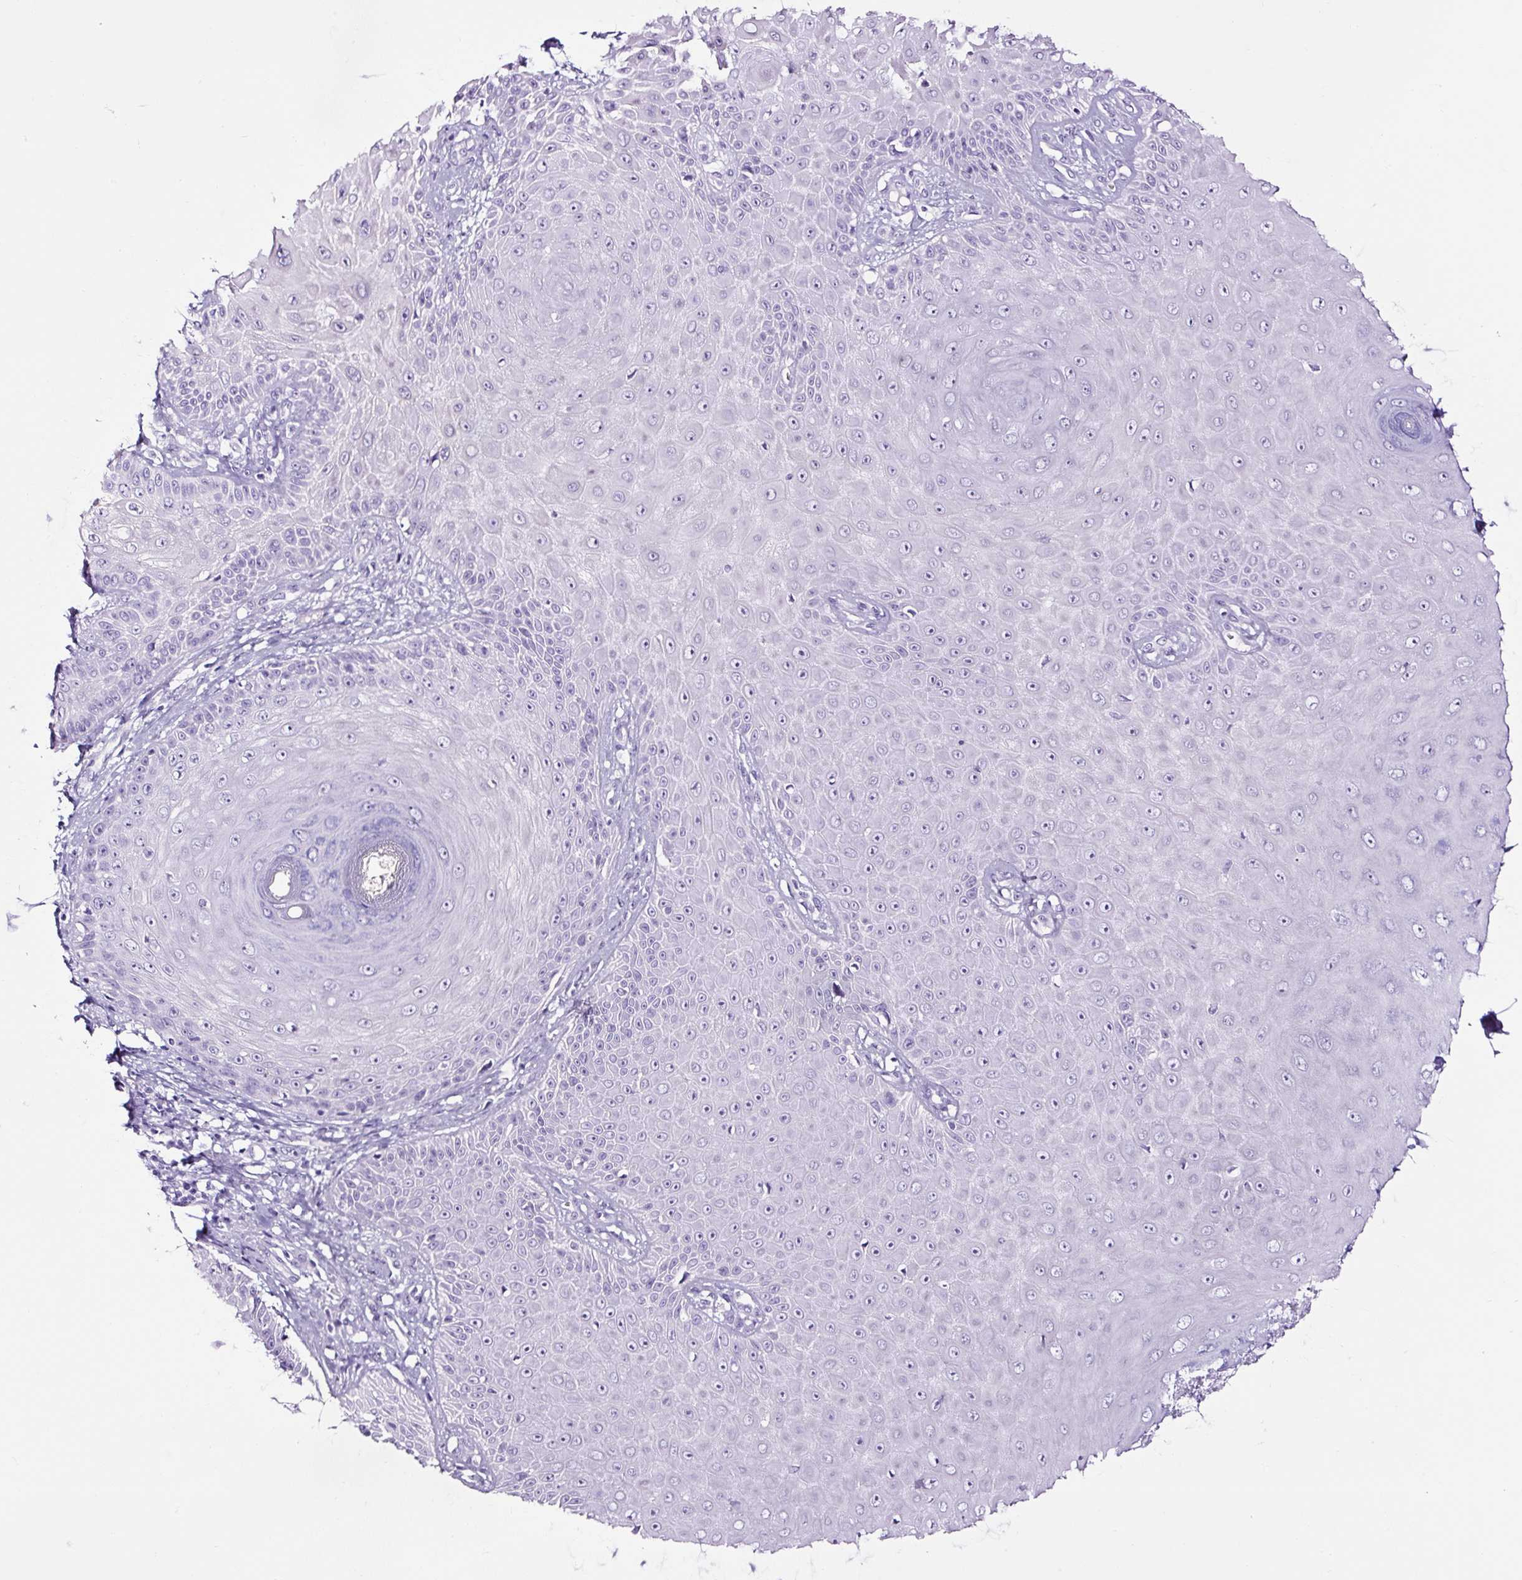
{"staining": {"intensity": "negative", "quantity": "none", "location": "none"}, "tissue": "skin cancer", "cell_type": "Tumor cells", "image_type": "cancer", "snomed": [{"axis": "morphology", "description": "Squamous cell carcinoma, NOS"}, {"axis": "topography", "description": "Skin"}], "caption": "The micrograph displays no significant positivity in tumor cells of skin cancer (squamous cell carcinoma).", "gene": "NPHS2", "patient": {"sex": "male", "age": 86}}